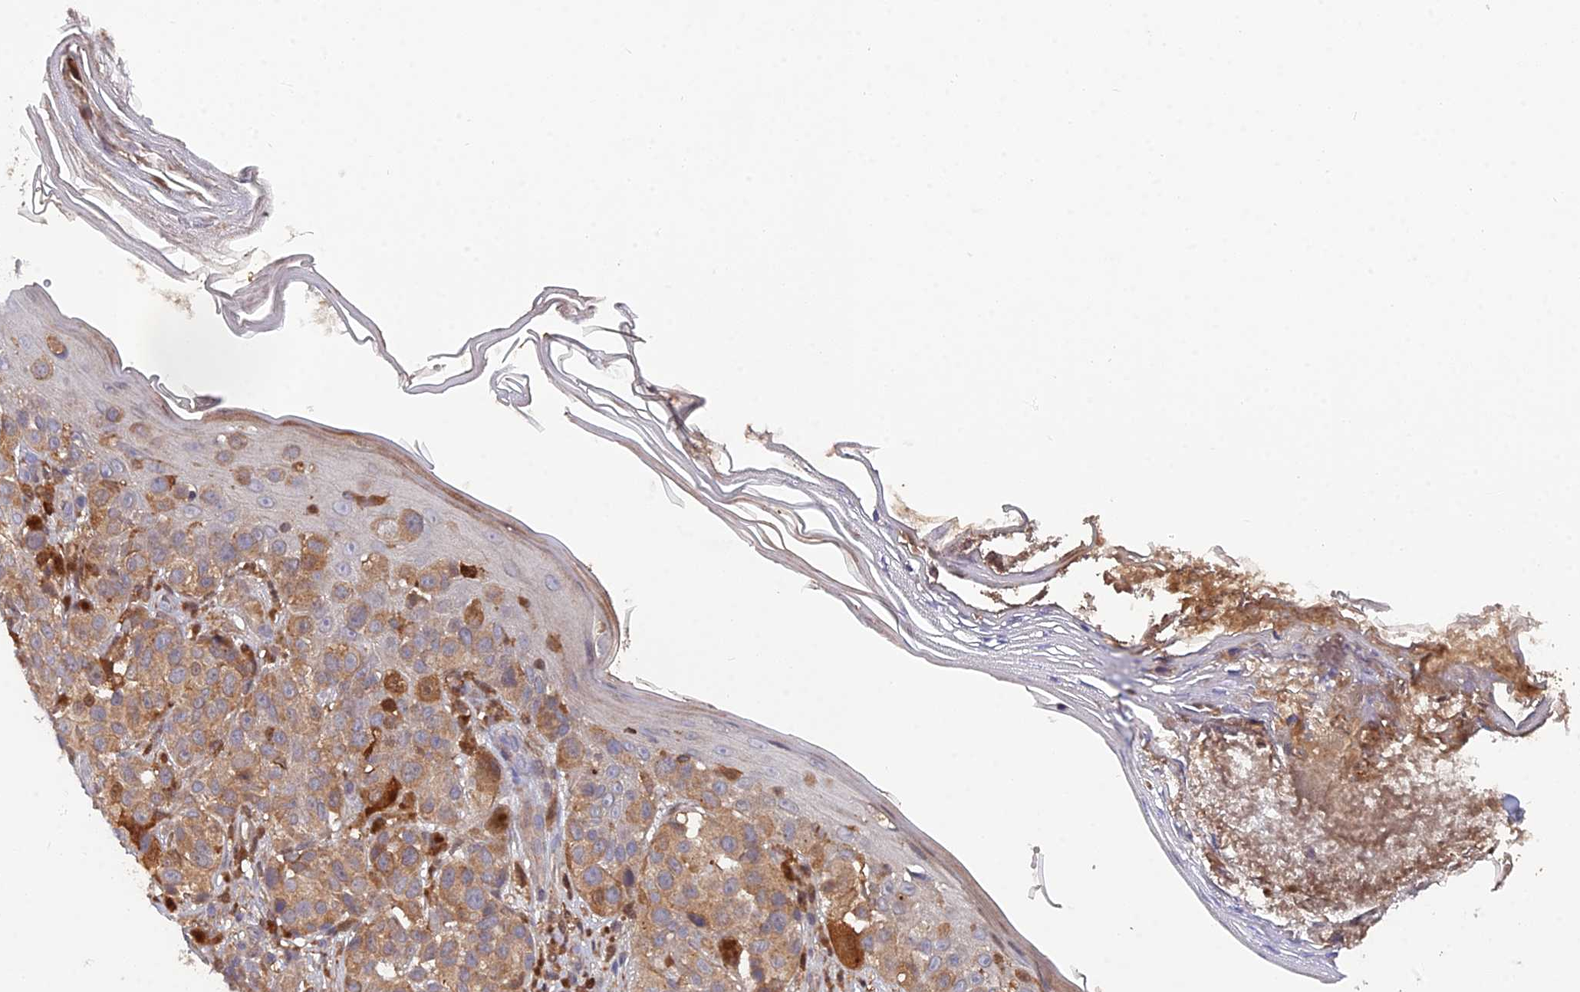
{"staining": {"intensity": "moderate", "quantity": ">75%", "location": "cytoplasmic/membranous"}, "tissue": "melanoma", "cell_type": "Tumor cells", "image_type": "cancer", "snomed": [{"axis": "morphology", "description": "Malignant melanoma, NOS"}, {"axis": "topography", "description": "Skin"}], "caption": "Human malignant melanoma stained for a protein (brown) displays moderate cytoplasmic/membranous positive expression in about >75% of tumor cells.", "gene": "GALK2", "patient": {"sex": "male", "age": 38}}